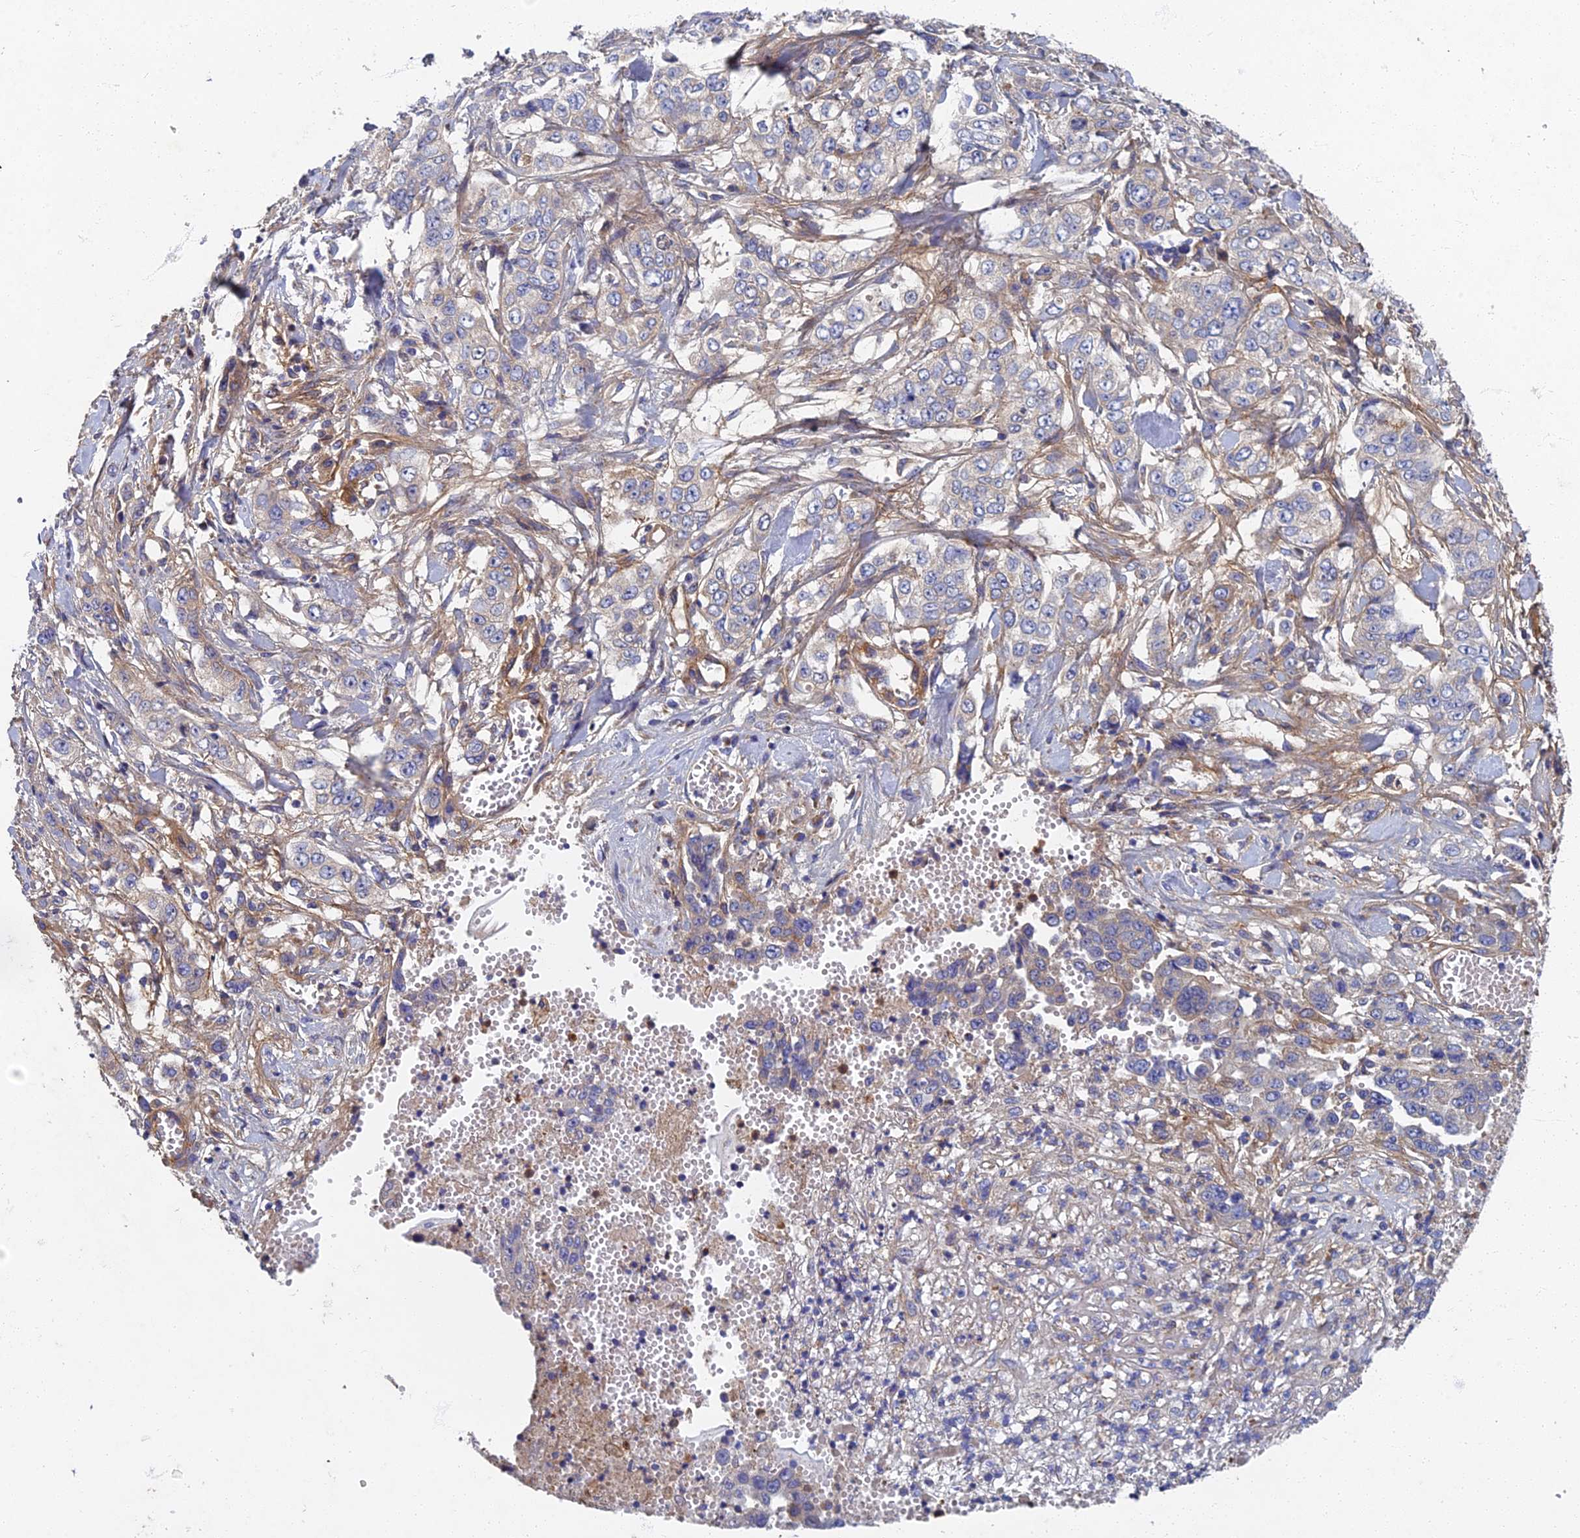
{"staining": {"intensity": "negative", "quantity": "none", "location": "none"}, "tissue": "stomach cancer", "cell_type": "Tumor cells", "image_type": "cancer", "snomed": [{"axis": "morphology", "description": "Adenocarcinoma, NOS"}, {"axis": "topography", "description": "Stomach, upper"}], "caption": "This is an immunohistochemistry (IHC) image of human stomach cancer (adenocarcinoma). There is no expression in tumor cells.", "gene": "RNASEK", "patient": {"sex": "male", "age": 62}}